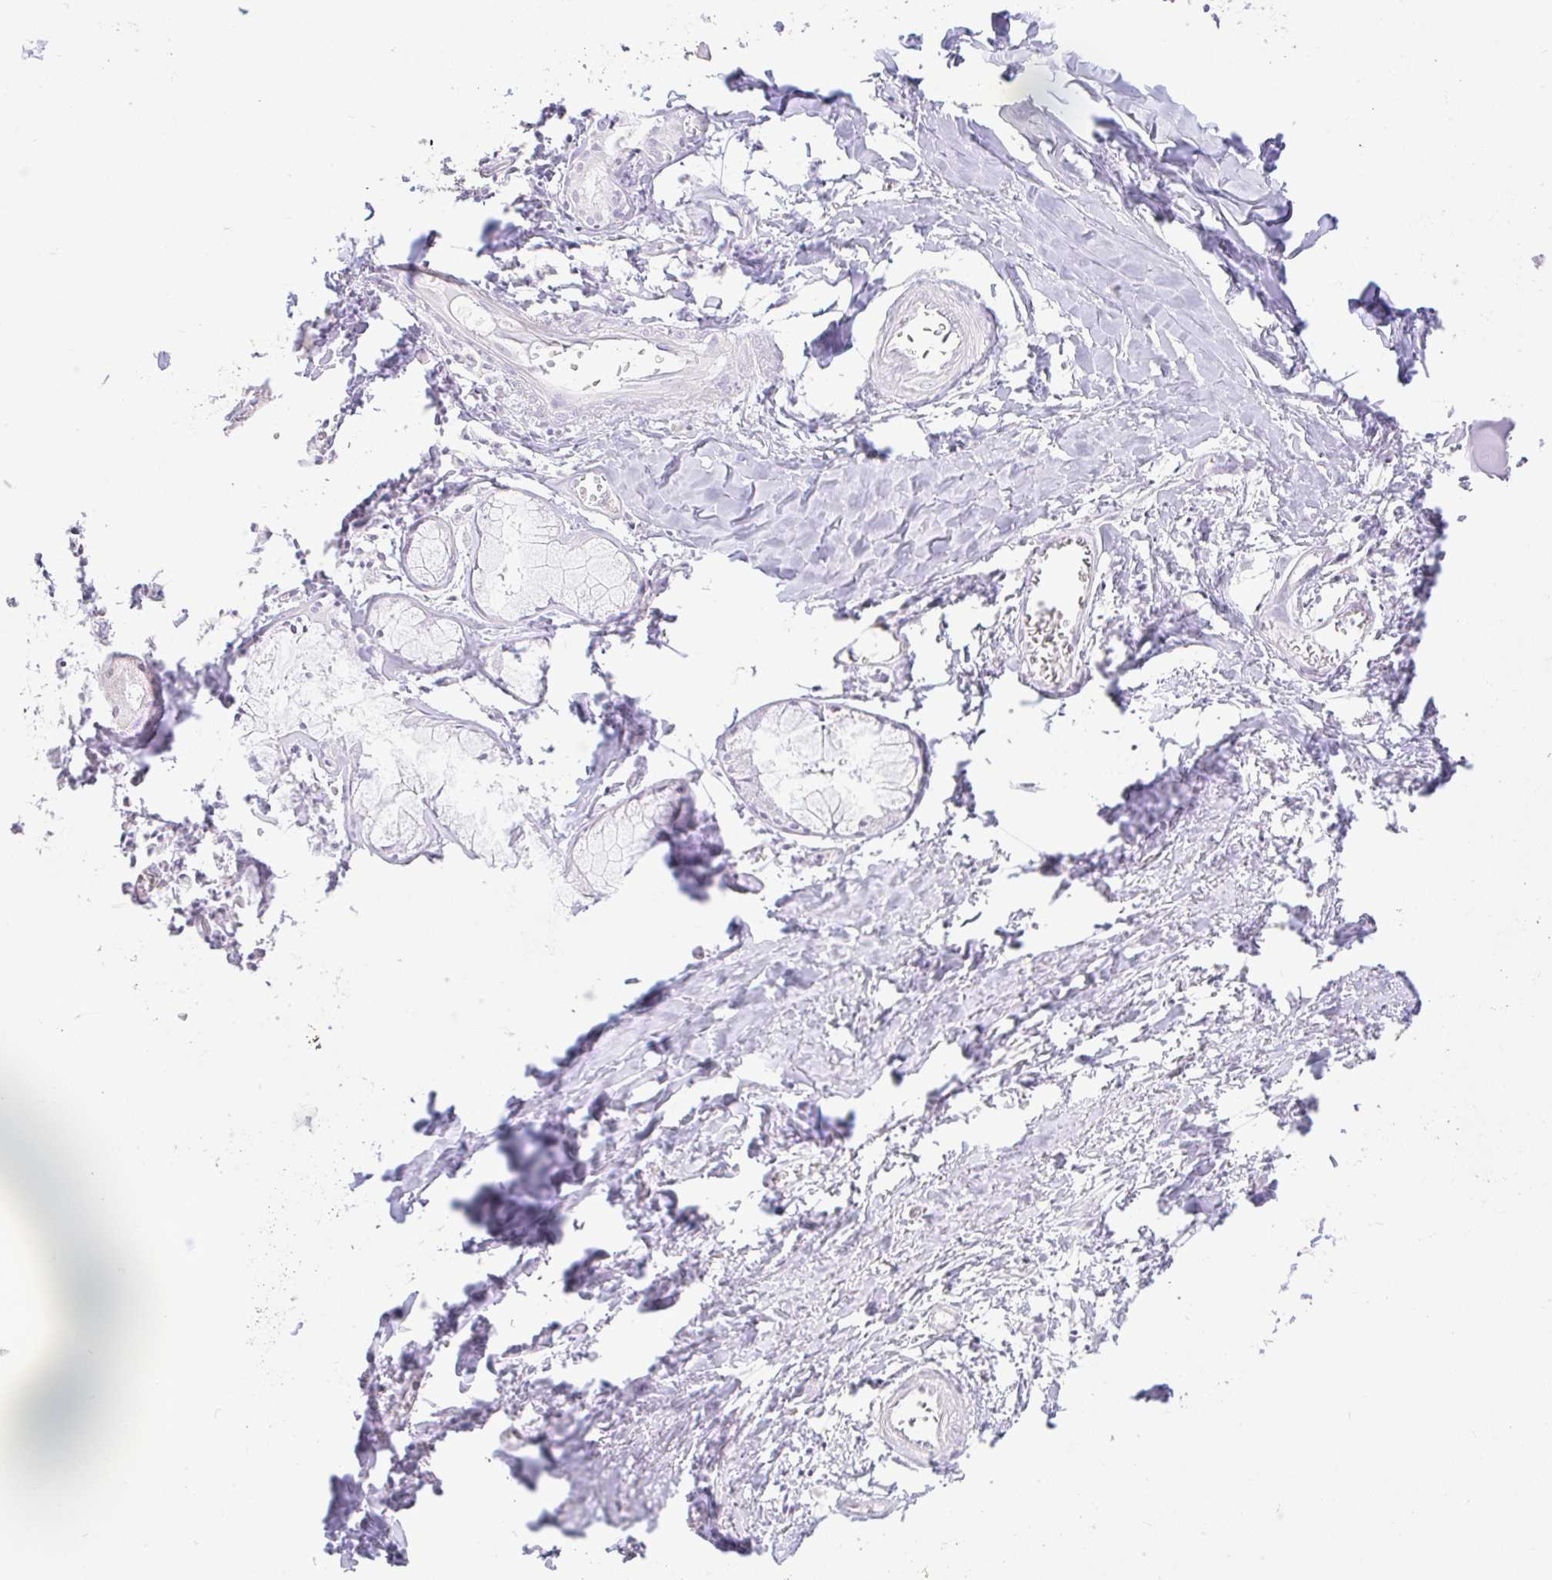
{"staining": {"intensity": "negative", "quantity": "none", "location": "none"}, "tissue": "adipose tissue", "cell_type": "Adipocytes", "image_type": "normal", "snomed": [{"axis": "morphology", "description": "Normal tissue, NOS"}, {"axis": "topography", "description": "Cartilage tissue"}], "caption": "High power microscopy image of an immunohistochemistry (IHC) micrograph of unremarkable adipose tissue, revealing no significant positivity in adipocytes.", "gene": "PLCD4", "patient": {"sex": "male", "age": 57}}